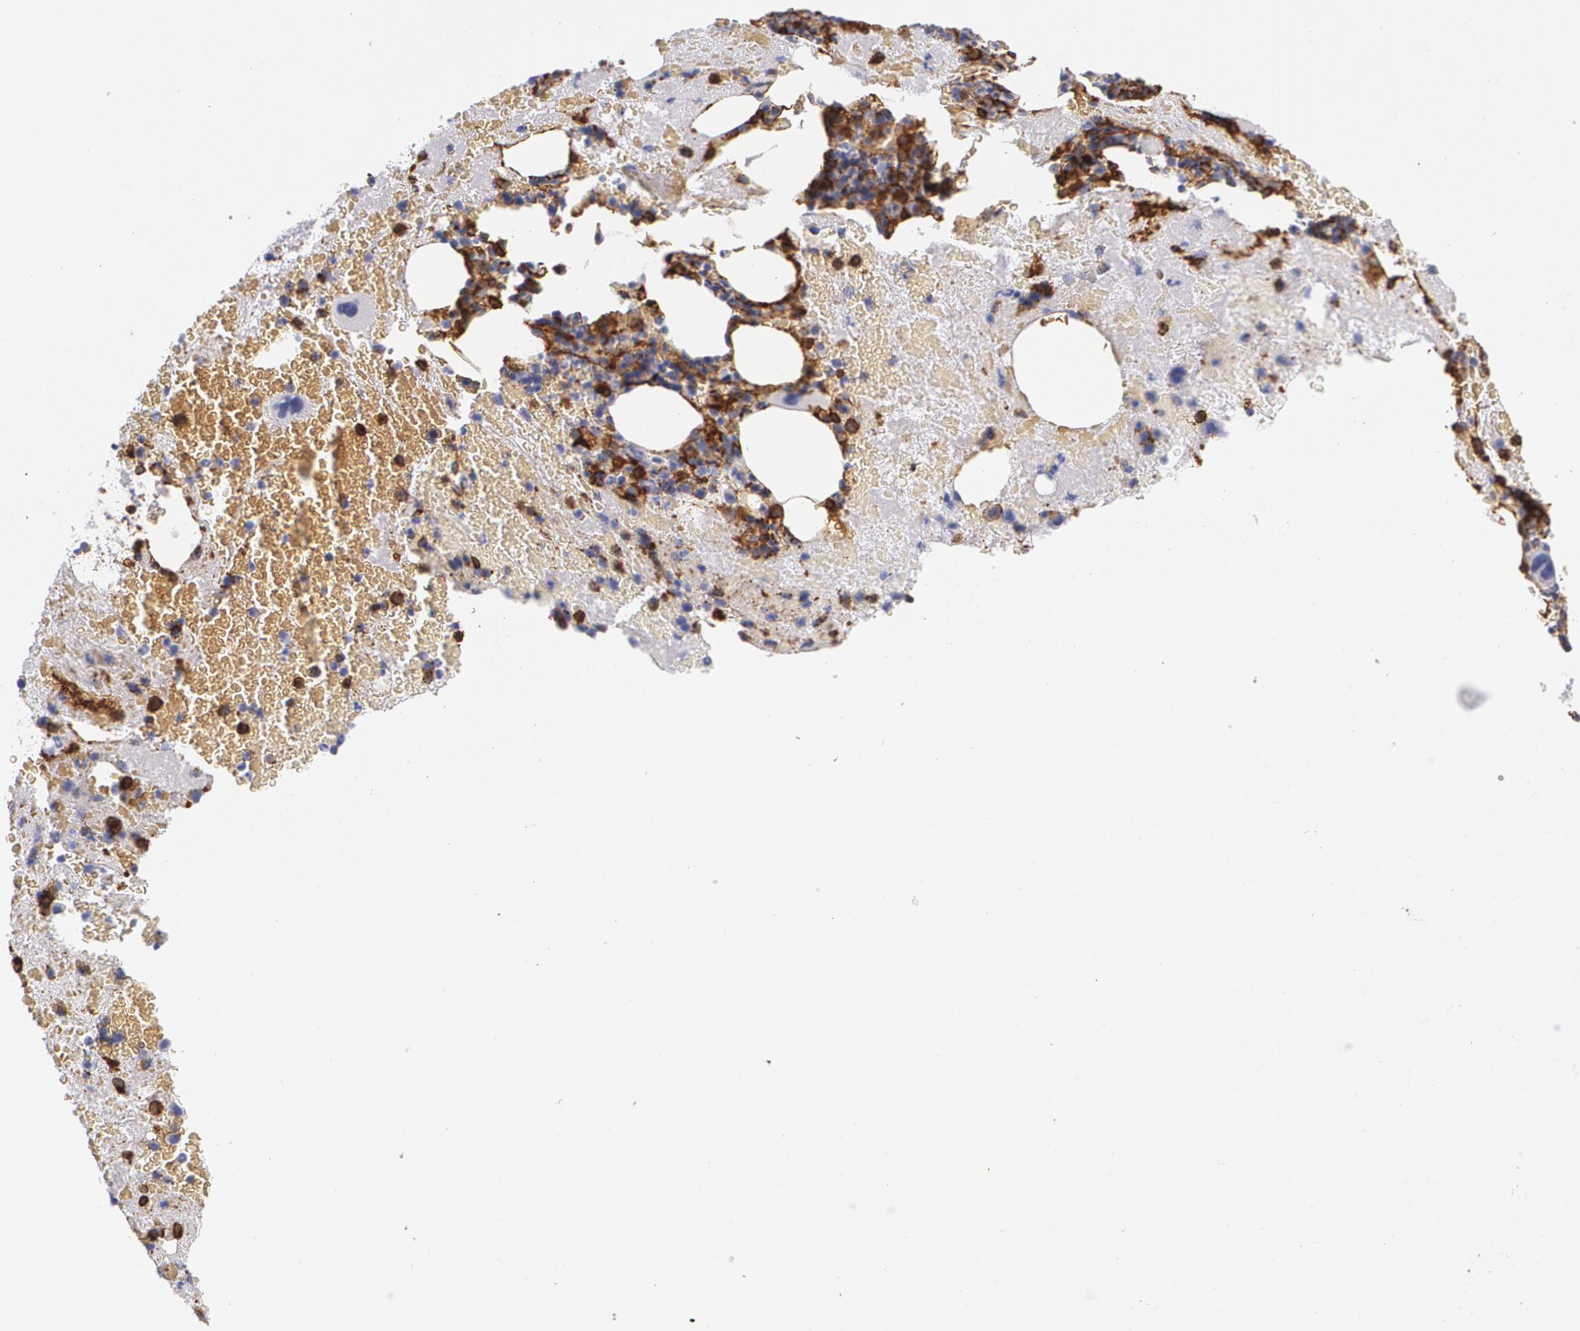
{"staining": {"intensity": "moderate", "quantity": "25%-75%", "location": "cytoplasmic/membranous"}, "tissue": "bone marrow", "cell_type": "Hematopoietic cells", "image_type": "normal", "snomed": [{"axis": "morphology", "description": "Normal tissue, NOS"}, {"axis": "topography", "description": "Bone marrow"}], "caption": "Hematopoietic cells reveal moderate cytoplasmic/membranous staining in approximately 25%-75% of cells in benign bone marrow.", "gene": "HLA", "patient": {"sex": "male", "age": 76}}